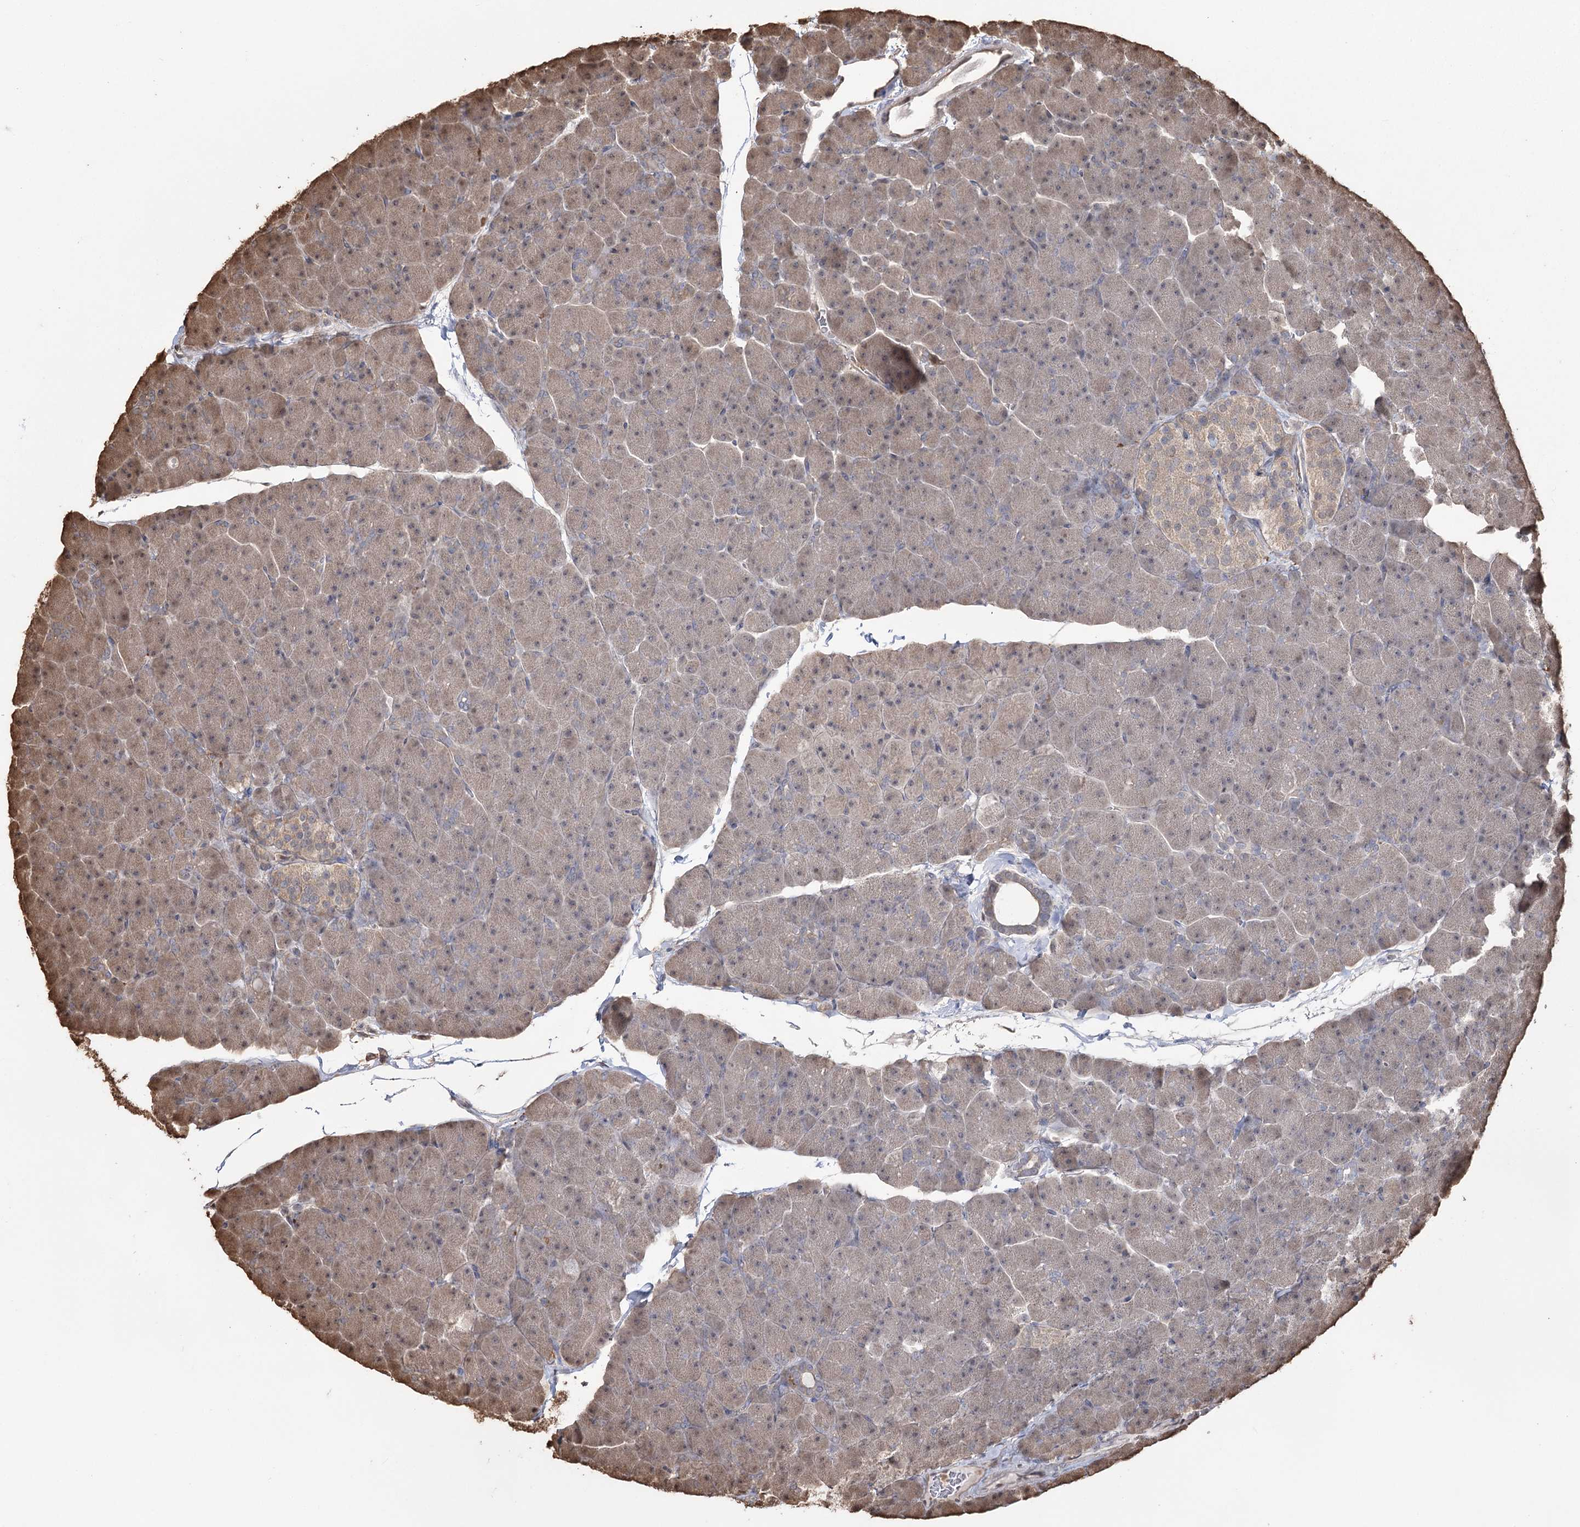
{"staining": {"intensity": "weak", "quantity": "25%-75%", "location": "cytoplasmic/membranous,nuclear"}, "tissue": "pancreas", "cell_type": "Exocrine glandular cells", "image_type": "normal", "snomed": [{"axis": "morphology", "description": "Normal tissue, NOS"}, {"axis": "topography", "description": "Pancreas"}], "caption": "A micrograph of human pancreas stained for a protein shows weak cytoplasmic/membranous,nuclear brown staining in exocrine glandular cells. The protein is shown in brown color, while the nuclei are stained blue.", "gene": "PLCH1", "patient": {"sex": "male", "age": 36}}